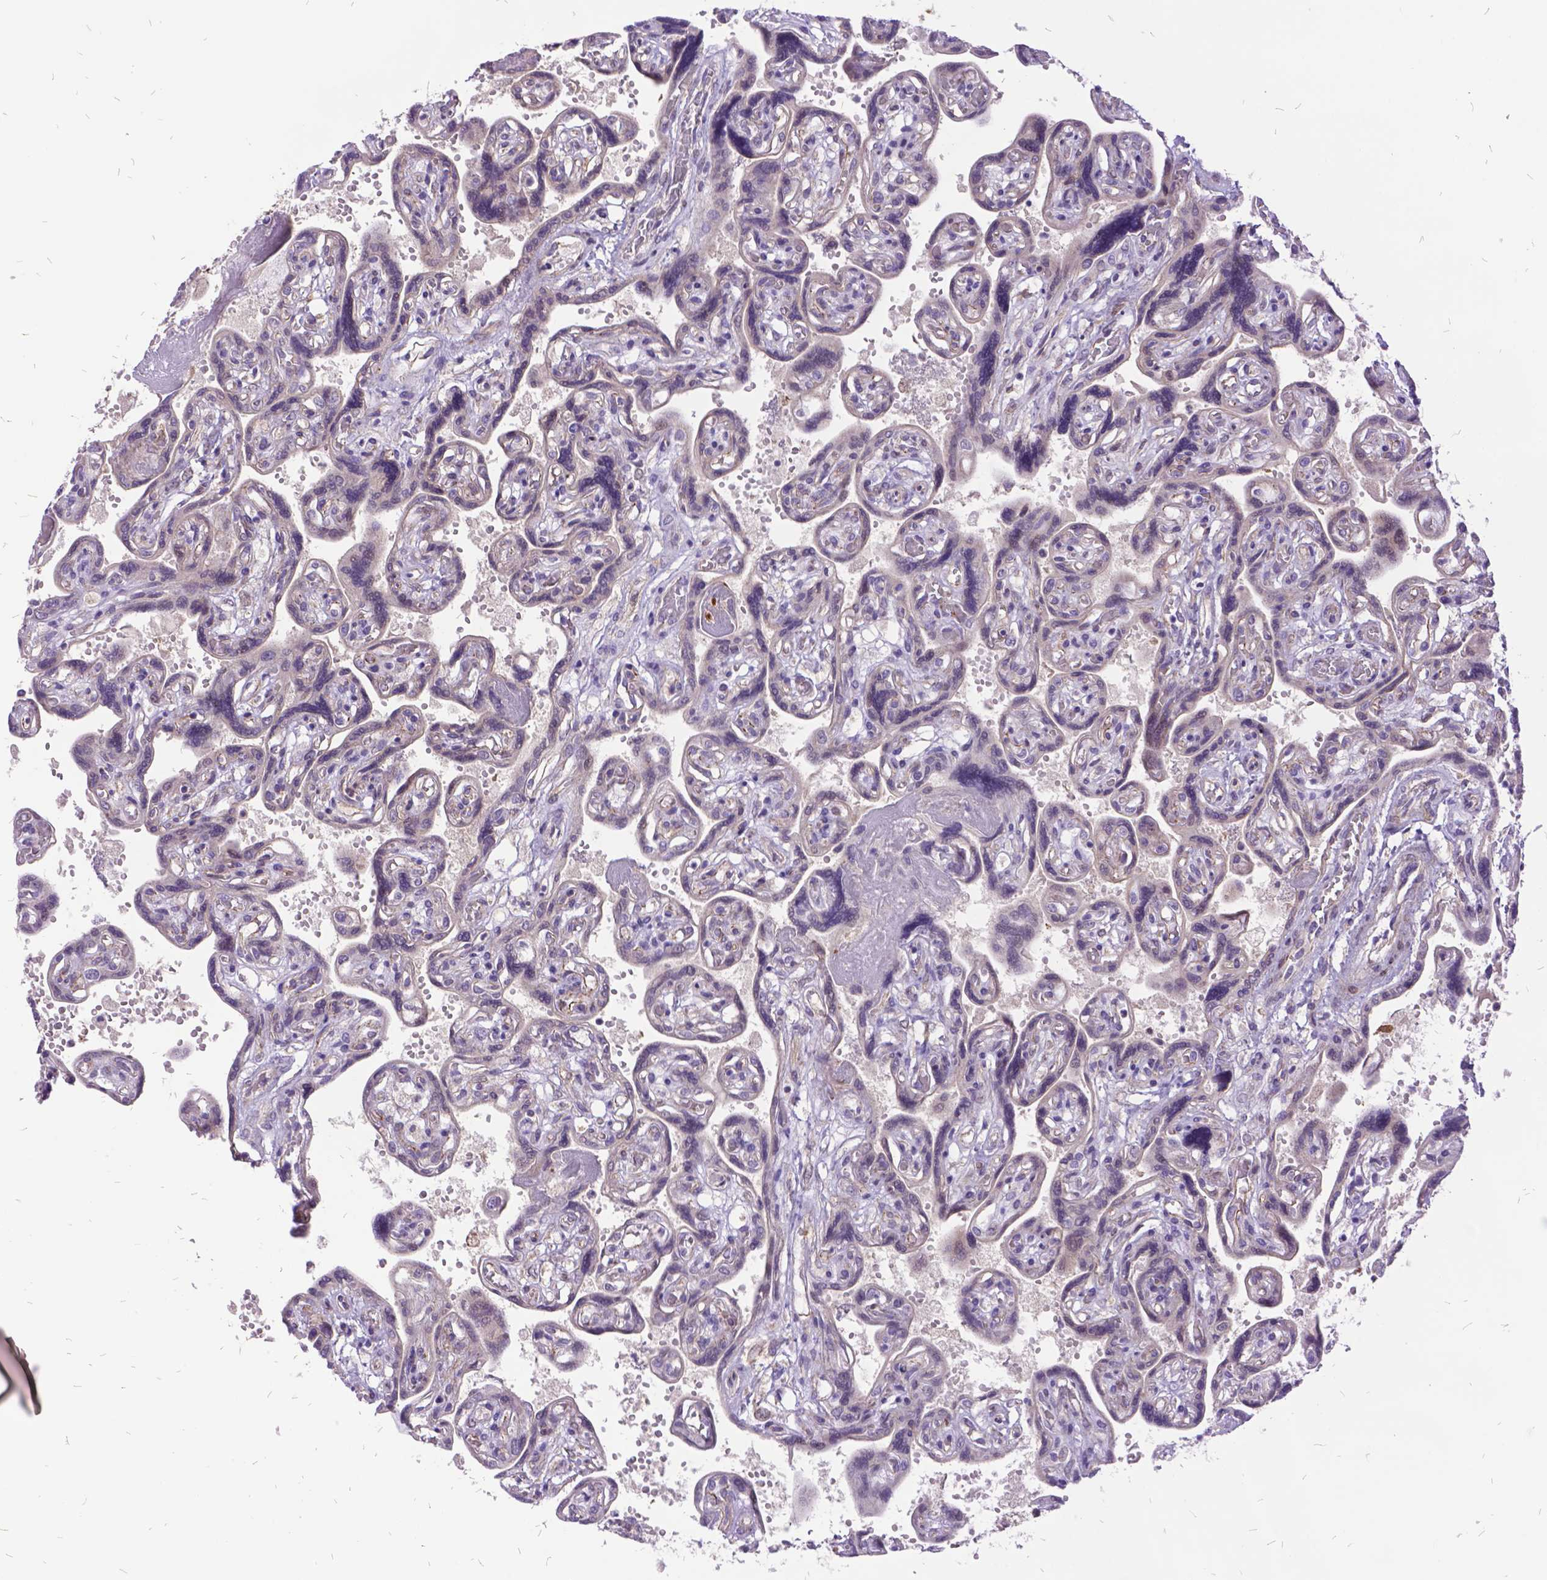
{"staining": {"intensity": "moderate", "quantity": ">75%", "location": "cytoplasmic/membranous"}, "tissue": "placenta", "cell_type": "Decidual cells", "image_type": "normal", "snomed": [{"axis": "morphology", "description": "Normal tissue, NOS"}, {"axis": "topography", "description": "Placenta"}], "caption": "IHC staining of benign placenta, which exhibits medium levels of moderate cytoplasmic/membranous positivity in about >75% of decidual cells indicating moderate cytoplasmic/membranous protein staining. The staining was performed using DAB (brown) for protein detection and nuclei were counterstained in hematoxylin (blue).", "gene": "GRB7", "patient": {"sex": "female", "age": 32}}